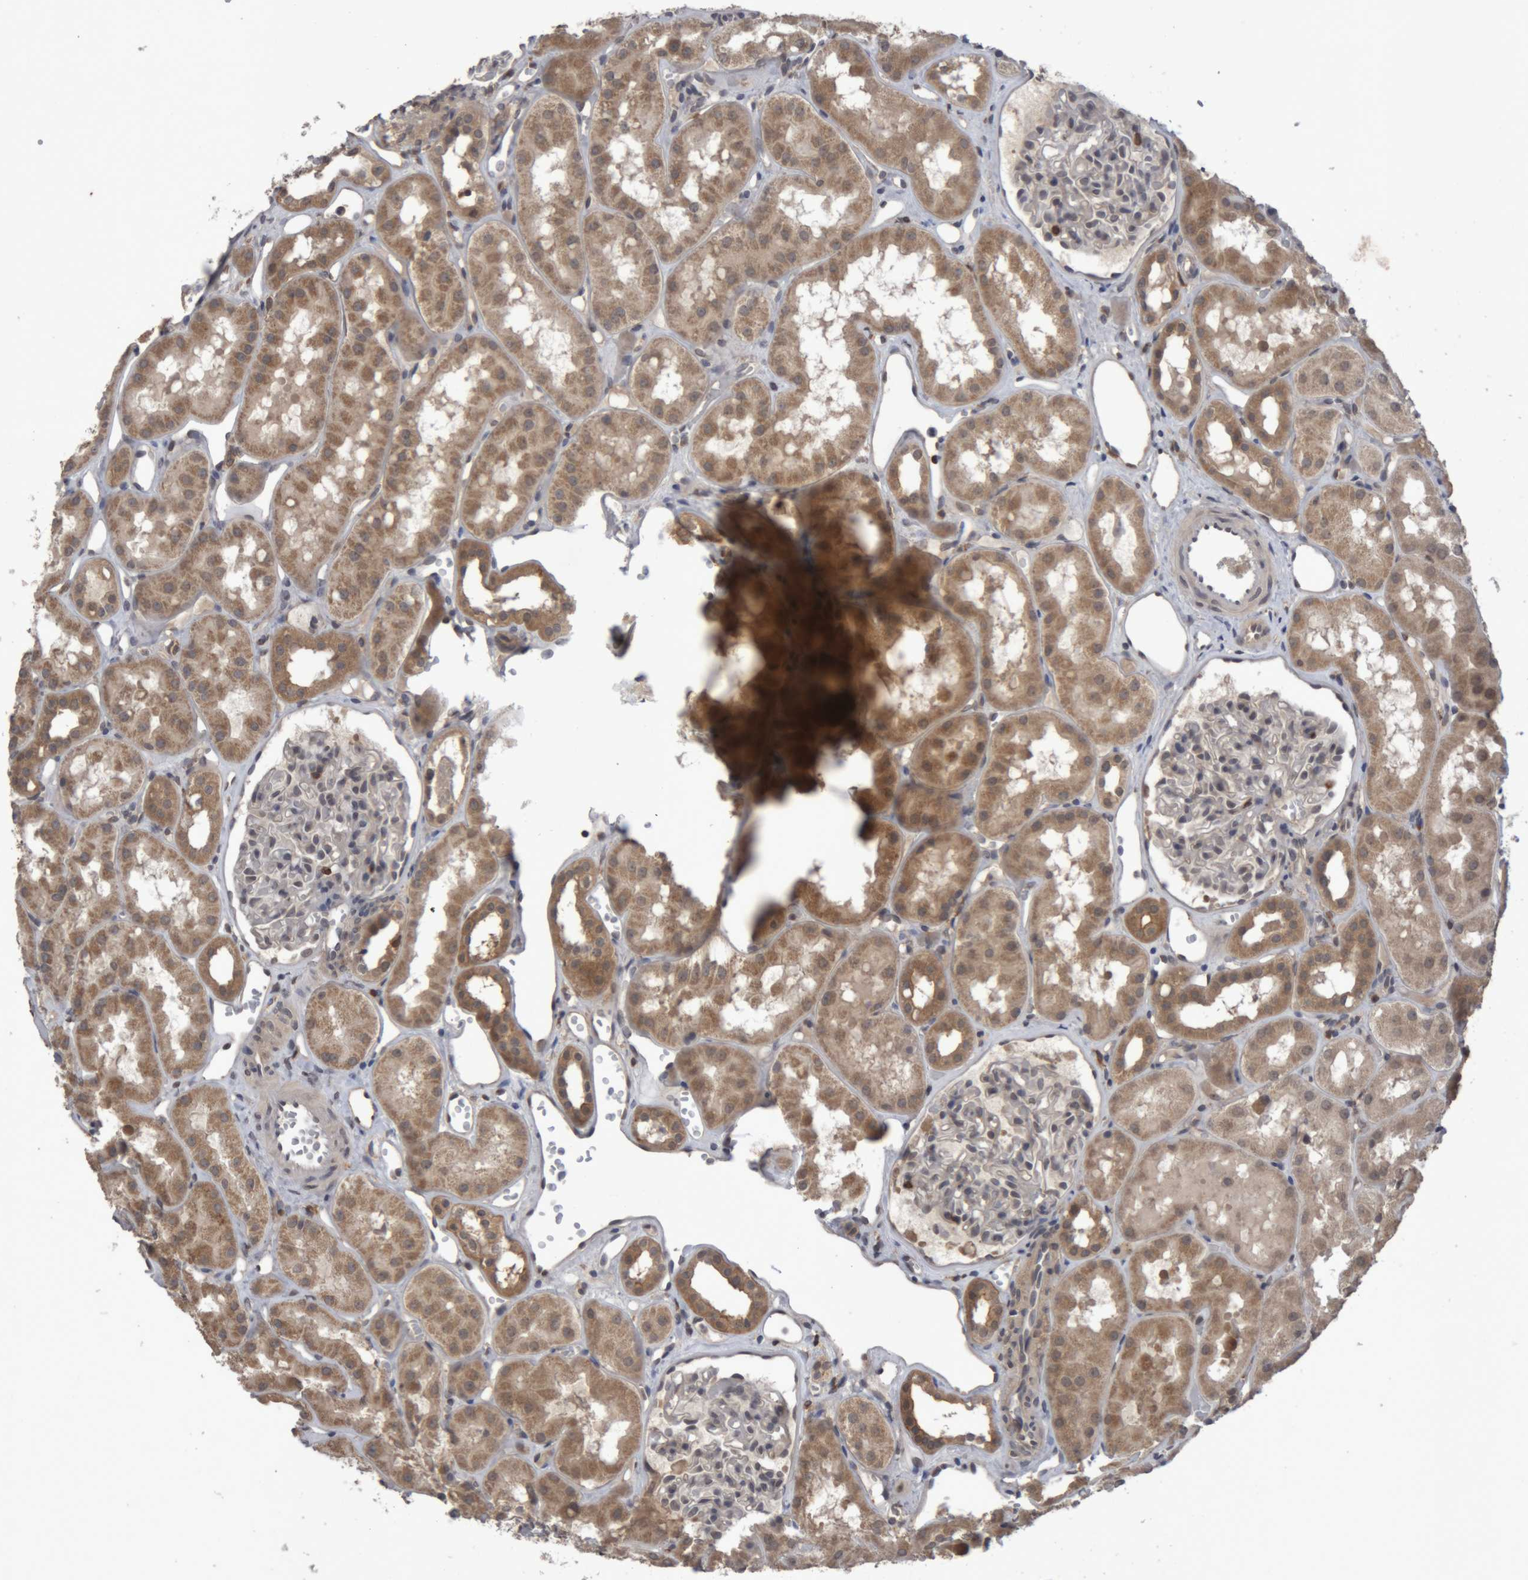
{"staining": {"intensity": "negative", "quantity": "none", "location": "none"}, "tissue": "kidney", "cell_type": "Cells in glomeruli", "image_type": "normal", "snomed": [{"axis": "morphology", "description": "Normal tissue, NOS"}, {"axis": "topography", "description": "Kidney"}], "caption": "This is a image of IHC staining of normal kidney, which shows no expression in cells in glomeruli.", "gene": "NFATC2", "patient": {"sex": "male", "age": 16}}